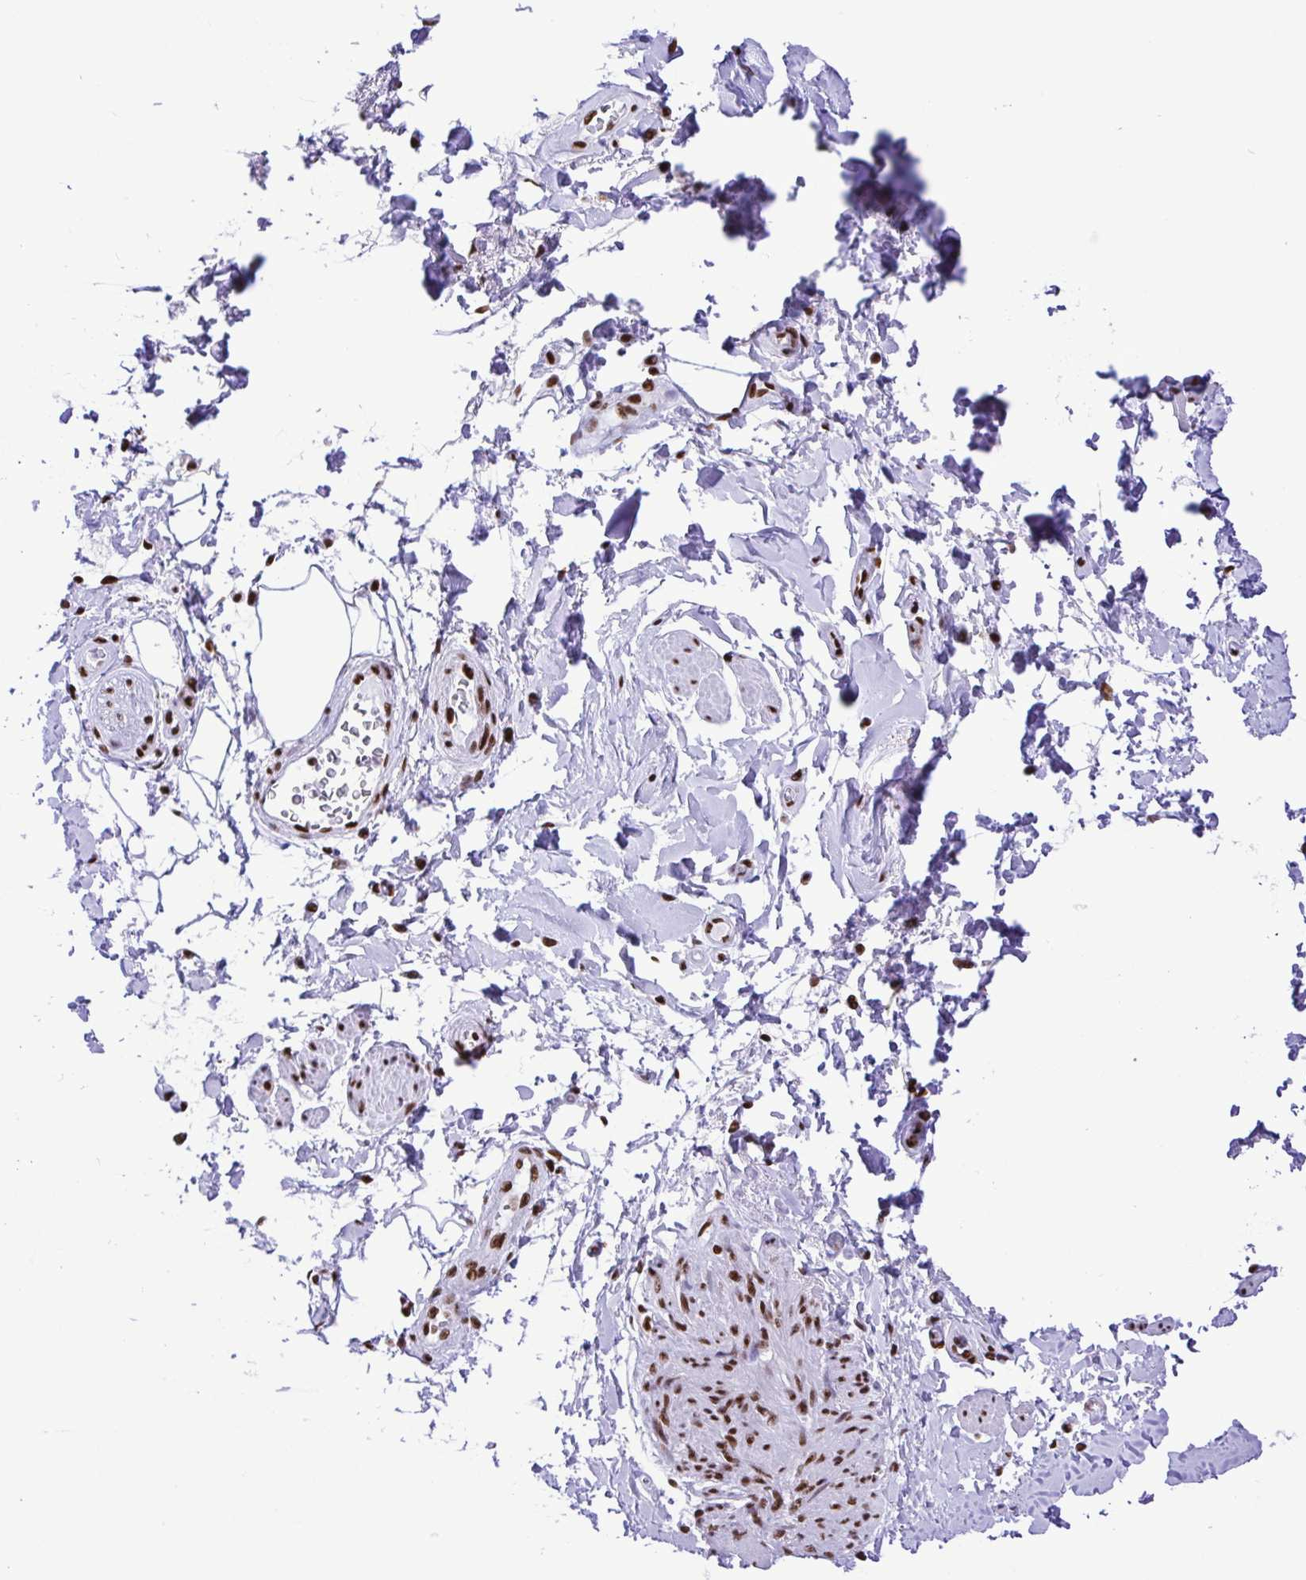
{"staining": {"intensity": "strong", "quantity": ">75%", "location": "nuclear"}, "tissue": "adipose tissue", "cell_type": "Adipocytes", "image_type": "normal", "snomed": [{"axis": "morphology", "description": "Normal tissue, NOS"}, {"axis": "topography", "description": "Urinary bladder"}, {"axis": "topography", "description": "Peripheral nerve tissue"}], "caption": "The immunohistochemical stain shows strong nuclear expression in adipocytes of benign adipose tissue. (IHC, brightfield microscopy, high magnification).", "gene": "TRIM28", "patient": {"sex": "female", "age": 60}}